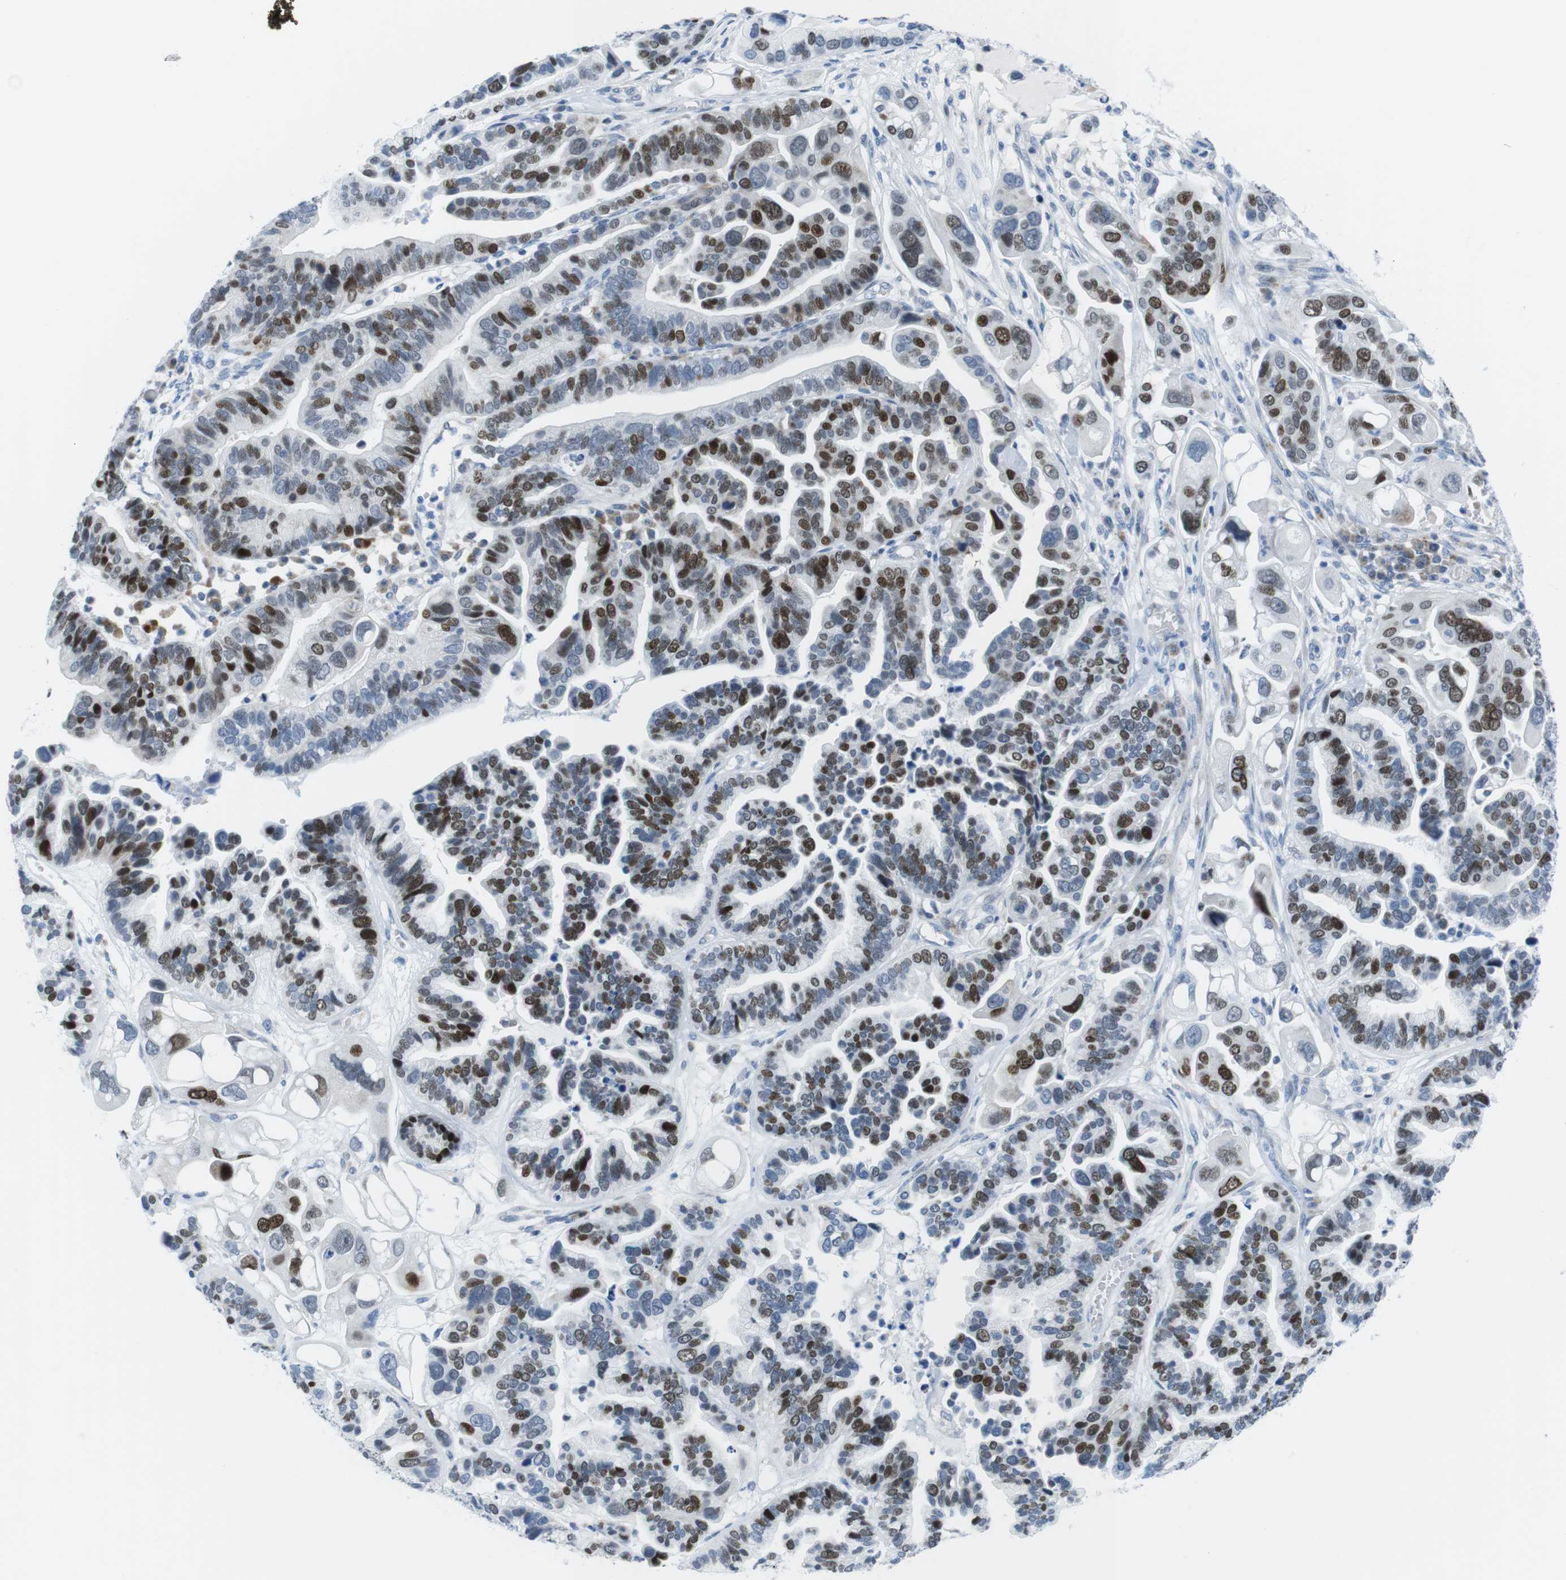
{"staining": {"intensity": "strong", "quantity": "25%-75%", "location": "nuclear"}, "tissue": "ovarian cancer", "cell_type": "Tumor cells", "image_type": "cancer", "snomed": [{"axis": "morphology", "description": "Cystadenocarcinoma, serous, NOS"}, {"axis": "topography", "description": "Ovary"}], "caption": "Immunohistochemistry (IHC) staining of serous cystadenocarcinoma (ovarian), which displays high levels of strong nuclear positivity in approximately 25%-75% of tumor cells indicating strong nuclear protein expression. The staining was performed using DAB (3,3'-diaminobenzidine) (brown) for protein detection and nuclei were counterstained in hematoxylin (blue).", "gene": "CHAF1A", "patient": {"sex": "female", "age": 56}}